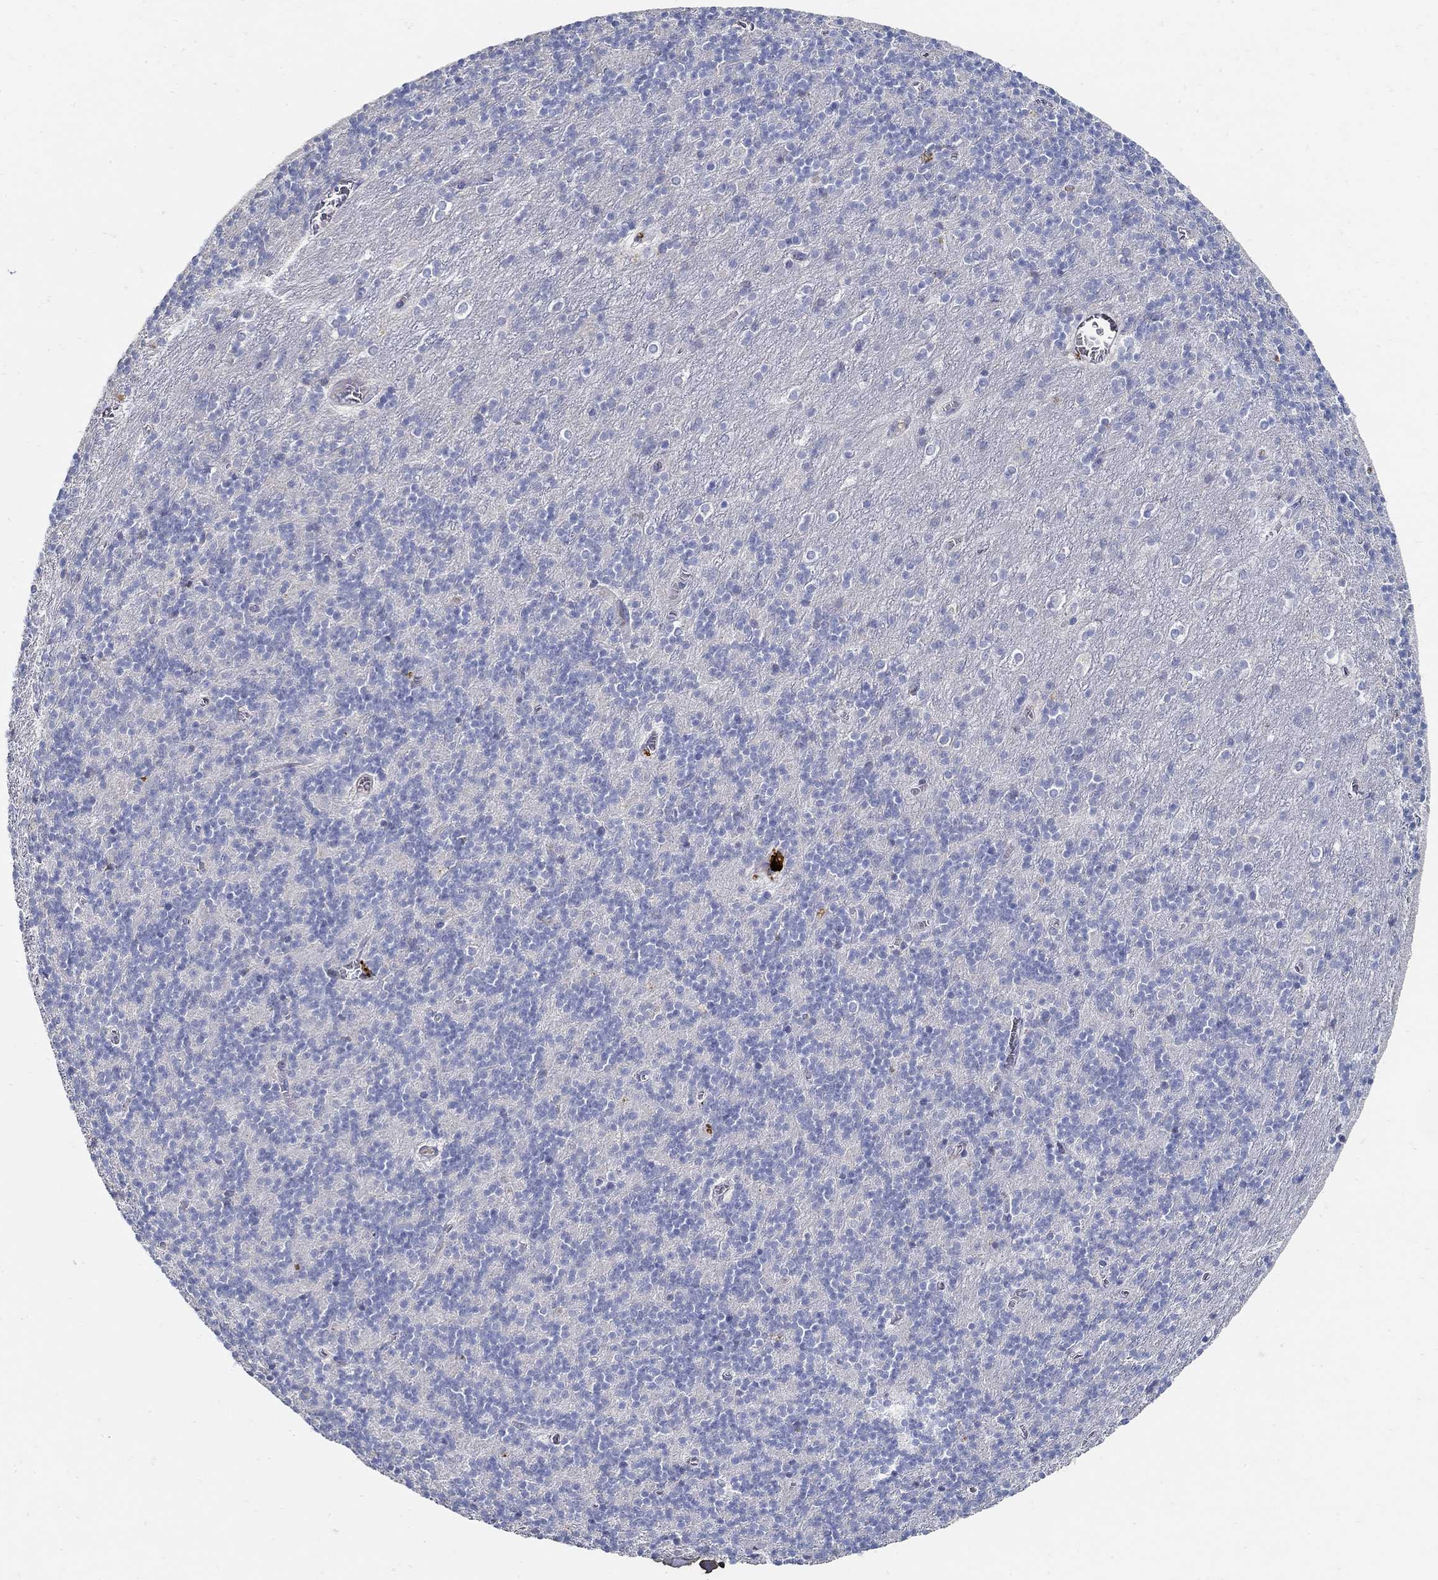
{"staining": {"intensity": "negative", "quantity": "none", "location": "none"}, "tissue": "cerebellum", "cell_type": "Cells in granular layer", "image_type": "normal", "snomed": [{"axis": "morphology", "description": "Normal tissue, NOS"}, {"axis": "topography", "description": "Cerebellum"}], "caption": "A high-resolution histopathology image shows IHC staining of unremarkable cerebellum, which displays no significant positivity in cells in granular layer. Brightfield microscopy of immunohistochemistry stained with DAB (3,3'-diaminobenzidine) (brown) and hematoxylin (blue), captured at high magnification.", "gene": "TGFBI", "patient": {"sex": "male", "age": 70}}